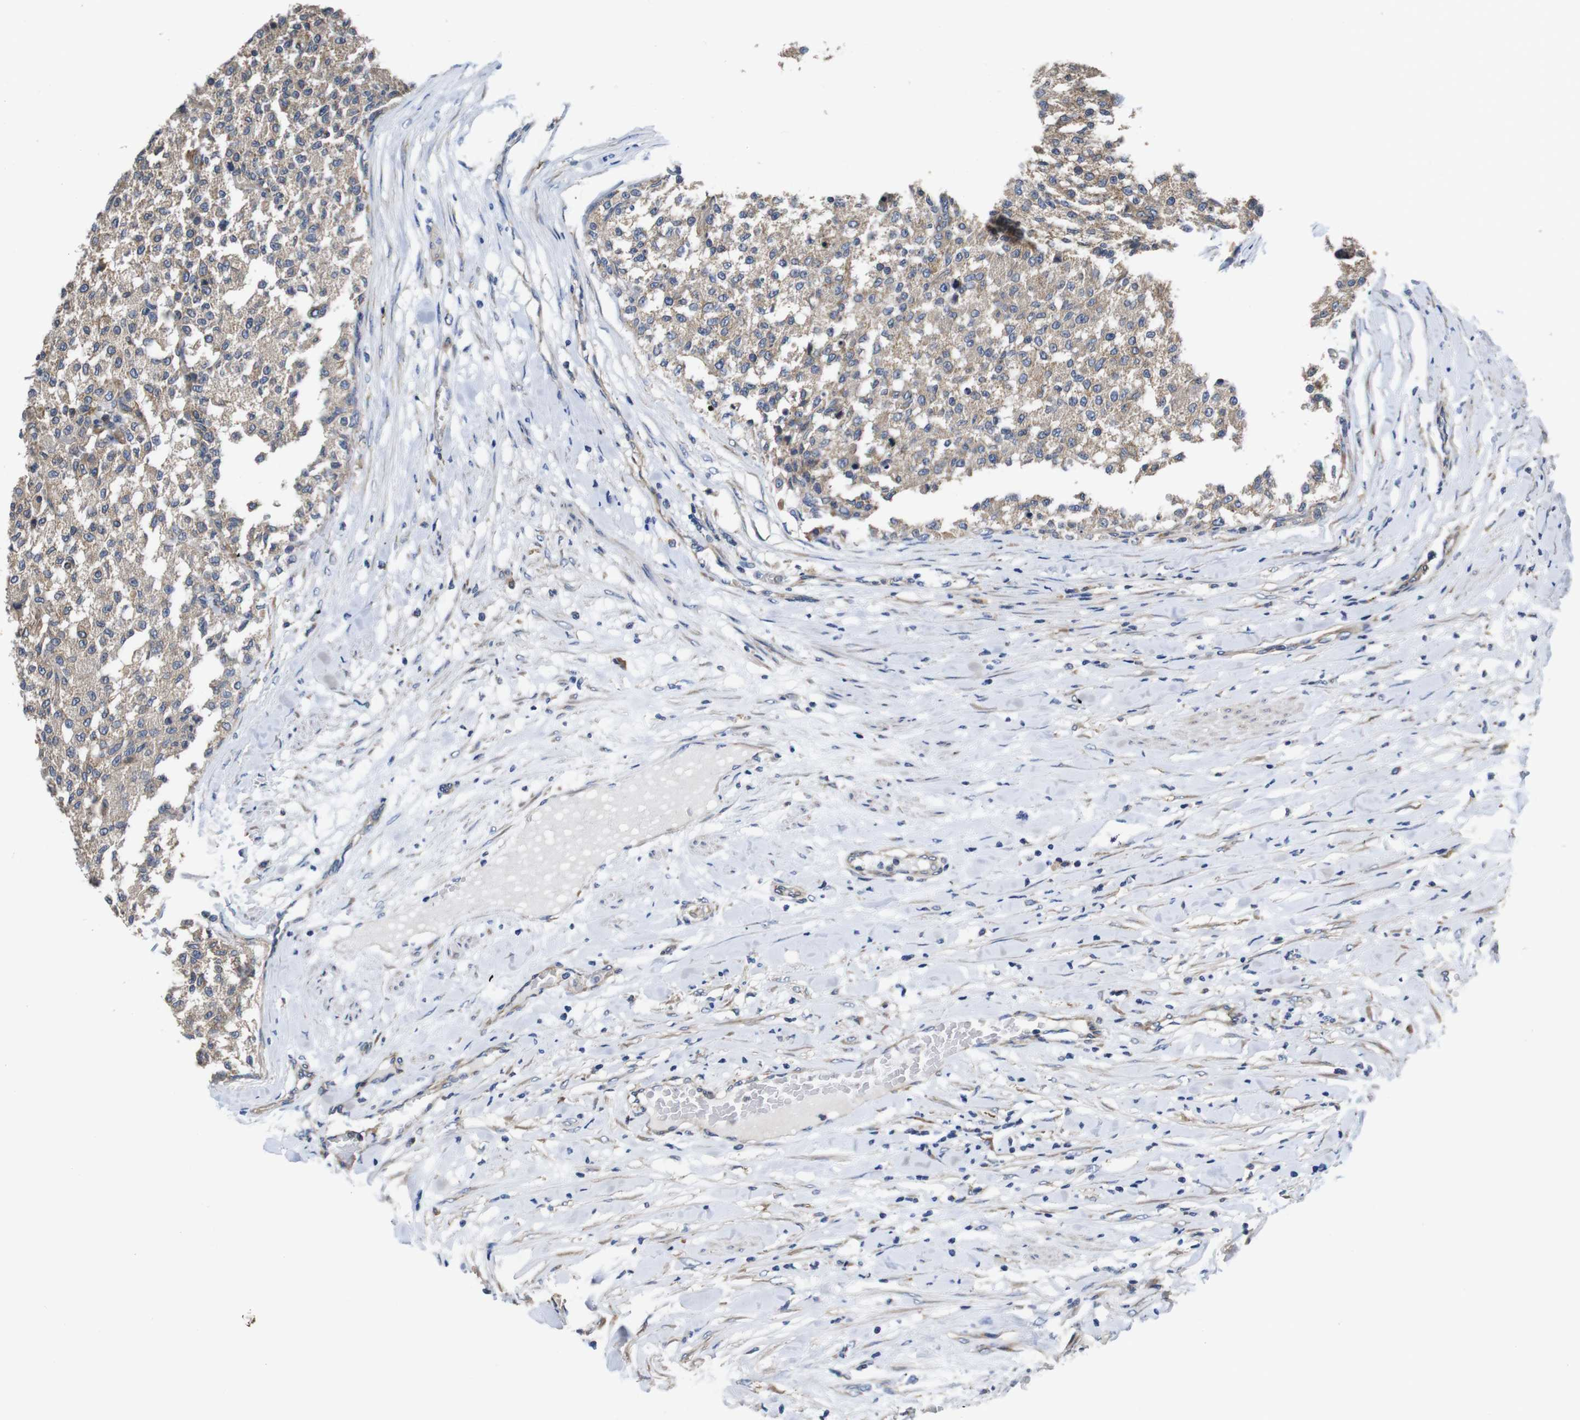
{"staining": {"intensity": "weak", "quantity": ">75%", "location": "cytoplasmic/membranous"}, "tissue": "testis cancer", "cell_type": "Tumor cells", "image_type": "cancer", "snomed": [{"axis": "morphology", "description": "Seminoma, NOS"}, {"axis": "topography", "description": "Testis"}], "caption": "Seminoma (testis) stained with DAB (3,3'-diaminobenzidine) immunohistochemistry (IHC) demonstrates low levels of weak cytoplasmic/membranous positivity in about >75% of tumor cells.", "gene": "MARCHF7", "patient": {"sex": "male", "age": 59}}